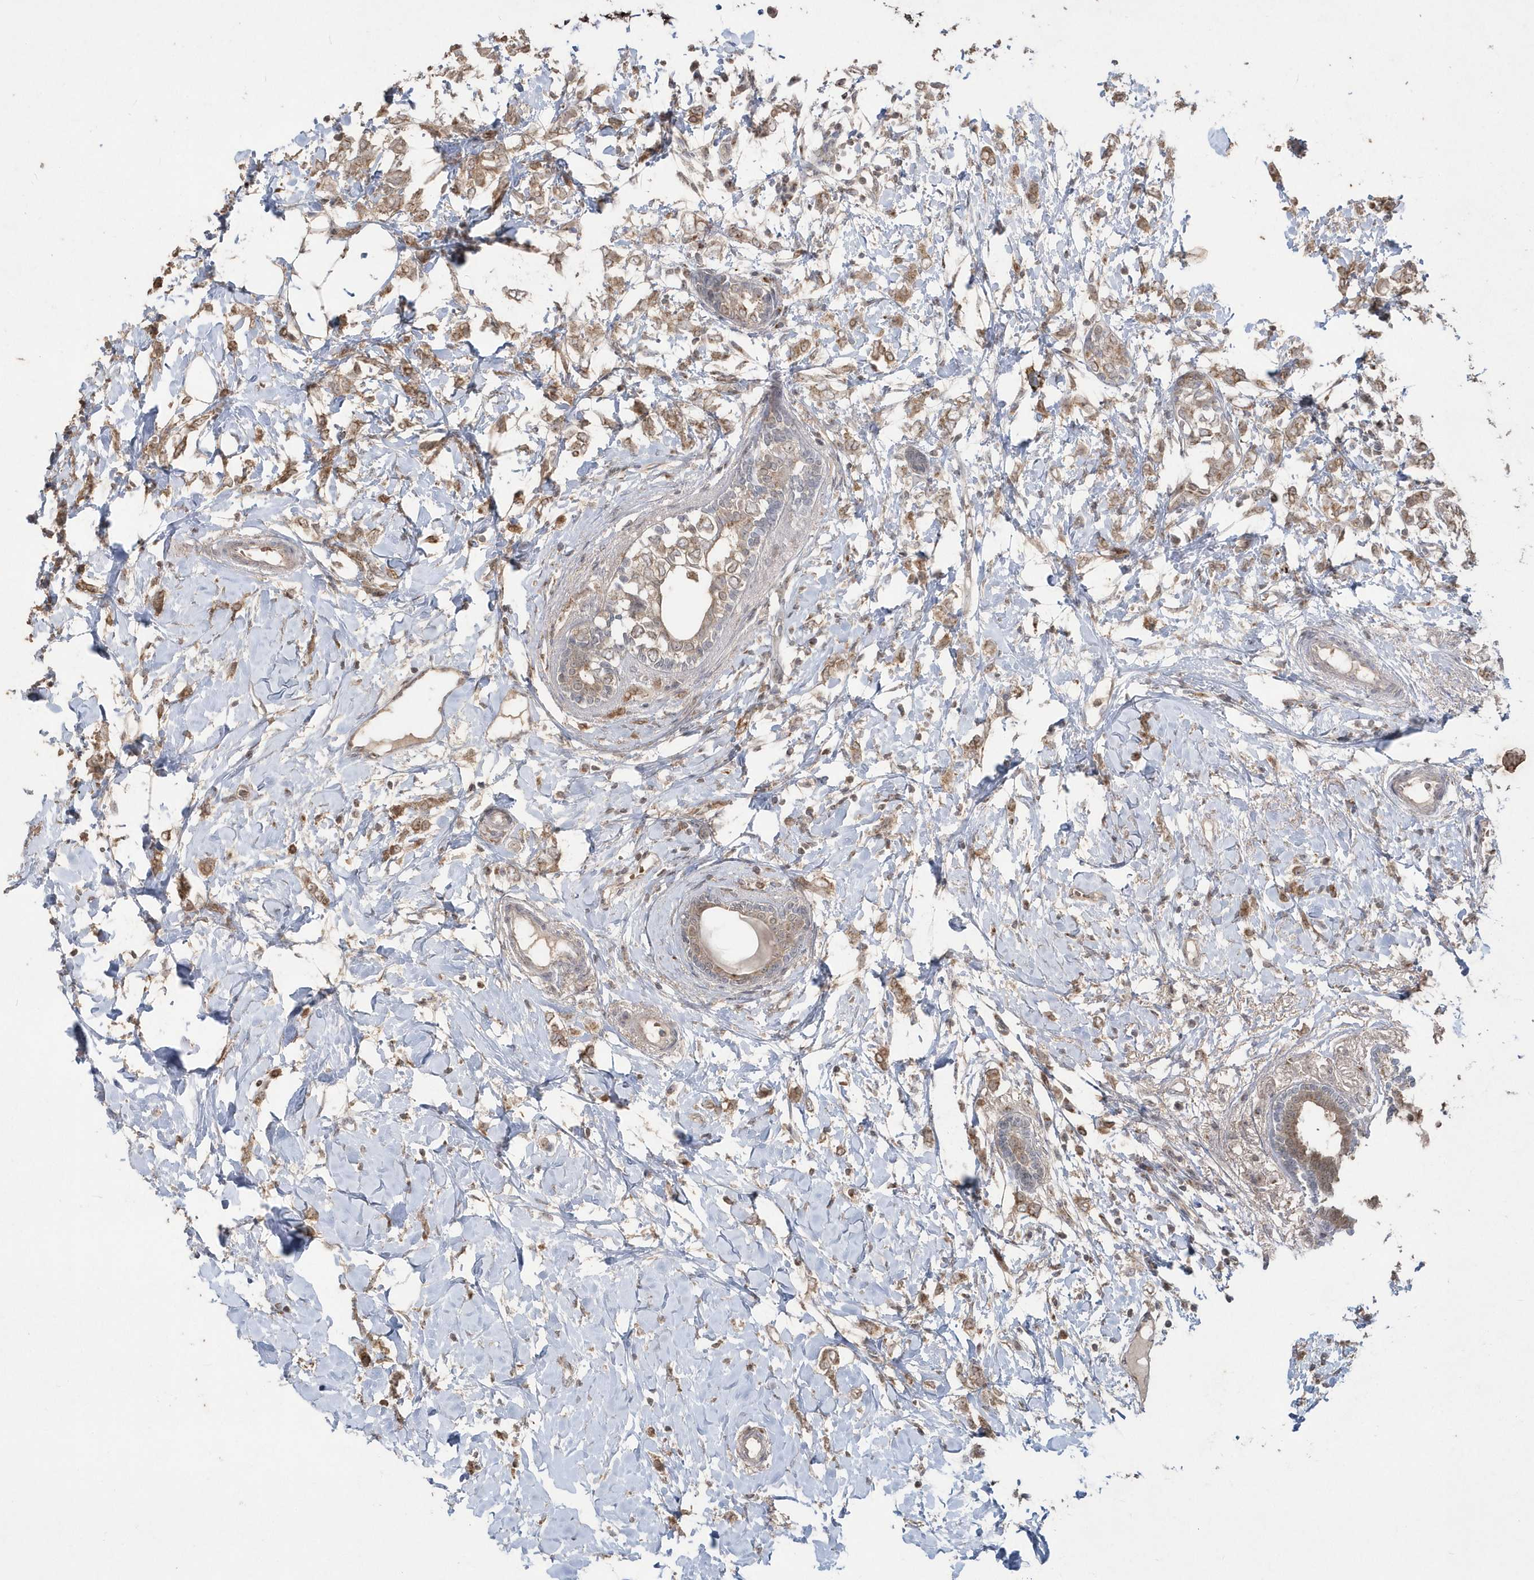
{"staining": {"intensity": "moderate", "quantity": ">75%", "location": "cytoplasmic/membranous"}, "tissue": "breast cancer", "cell_type": "Tumor cells", "image_type": "cancer", "snomed": [{"axis": "morphology", "description": "Normal tissue, NOS"}, {"axis": "morphology", "description": "Lobular carcinoma"}, {"axis": "topography", "description": "Breast"}], "caption": "Protein analysis of breast lobular carcinoma tissue shows moderate cytoplasmic/membranous expression in approximately >75% of tumor cells.", "gene": "GEMIN6", "patient": {"sex": "female", "age": 47}}